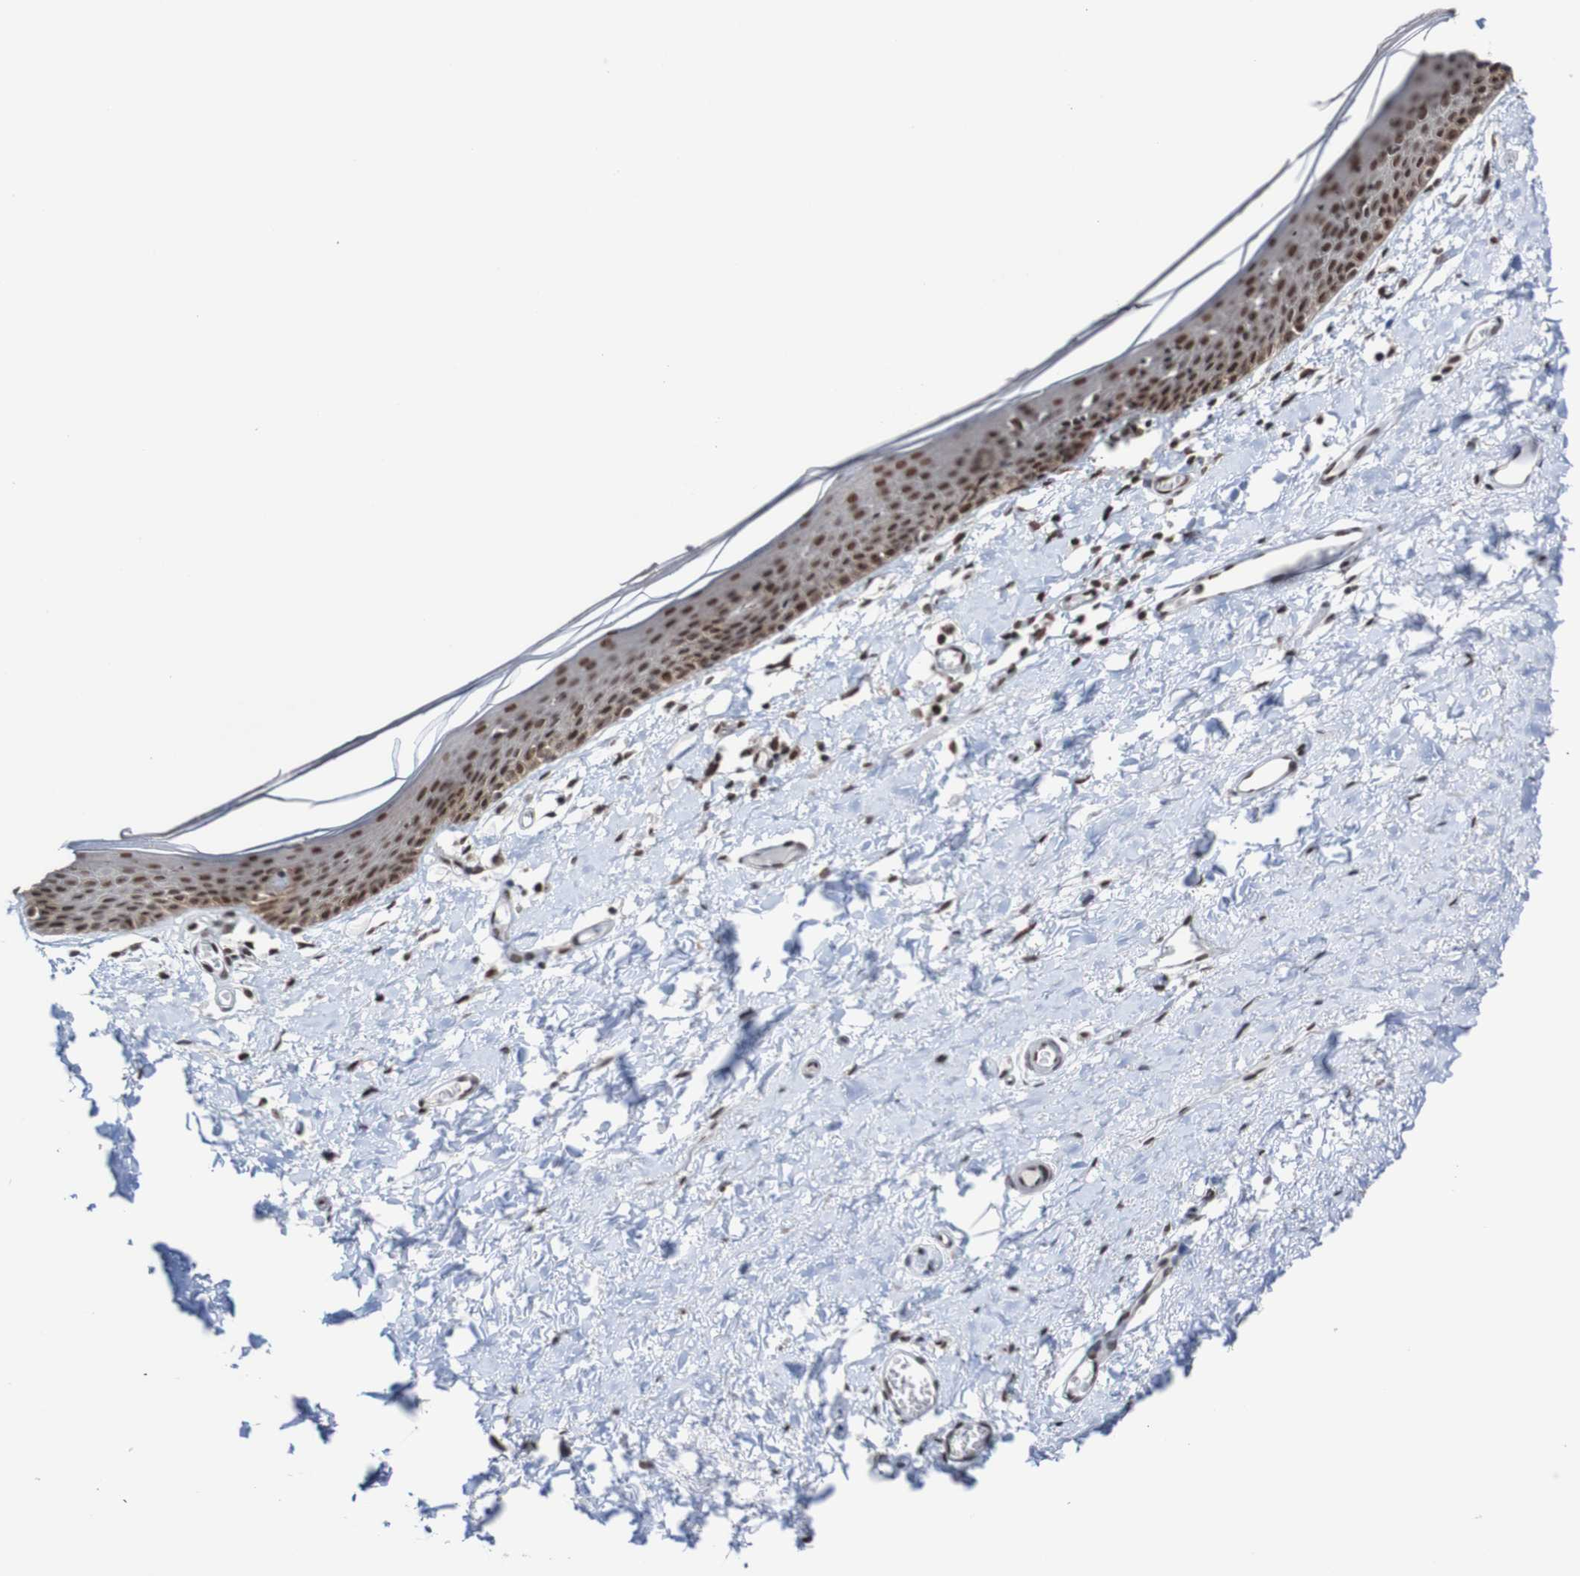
{"staining": {"intensity": "moderate", "quantity": ">75%", "location": "cytoplasmic/membranous,nuclear"}, "tissue": "skin", "cell_type": "Epidermal cells", "image_type": "normal", "snomed": [{"axis": "morphology", "description": "Normal tissue, NOS"}, {"axis": "topography", "description": "Vulva"}], "caption": "Immunohistochemical staining of benign skin displays medium levels of moderate cytoplasmic/membranous,nuclear expression in approximately >75% of epidermal cells.", "gene": "CDC5L", "patient": {"sex": "female", "age": 54}}